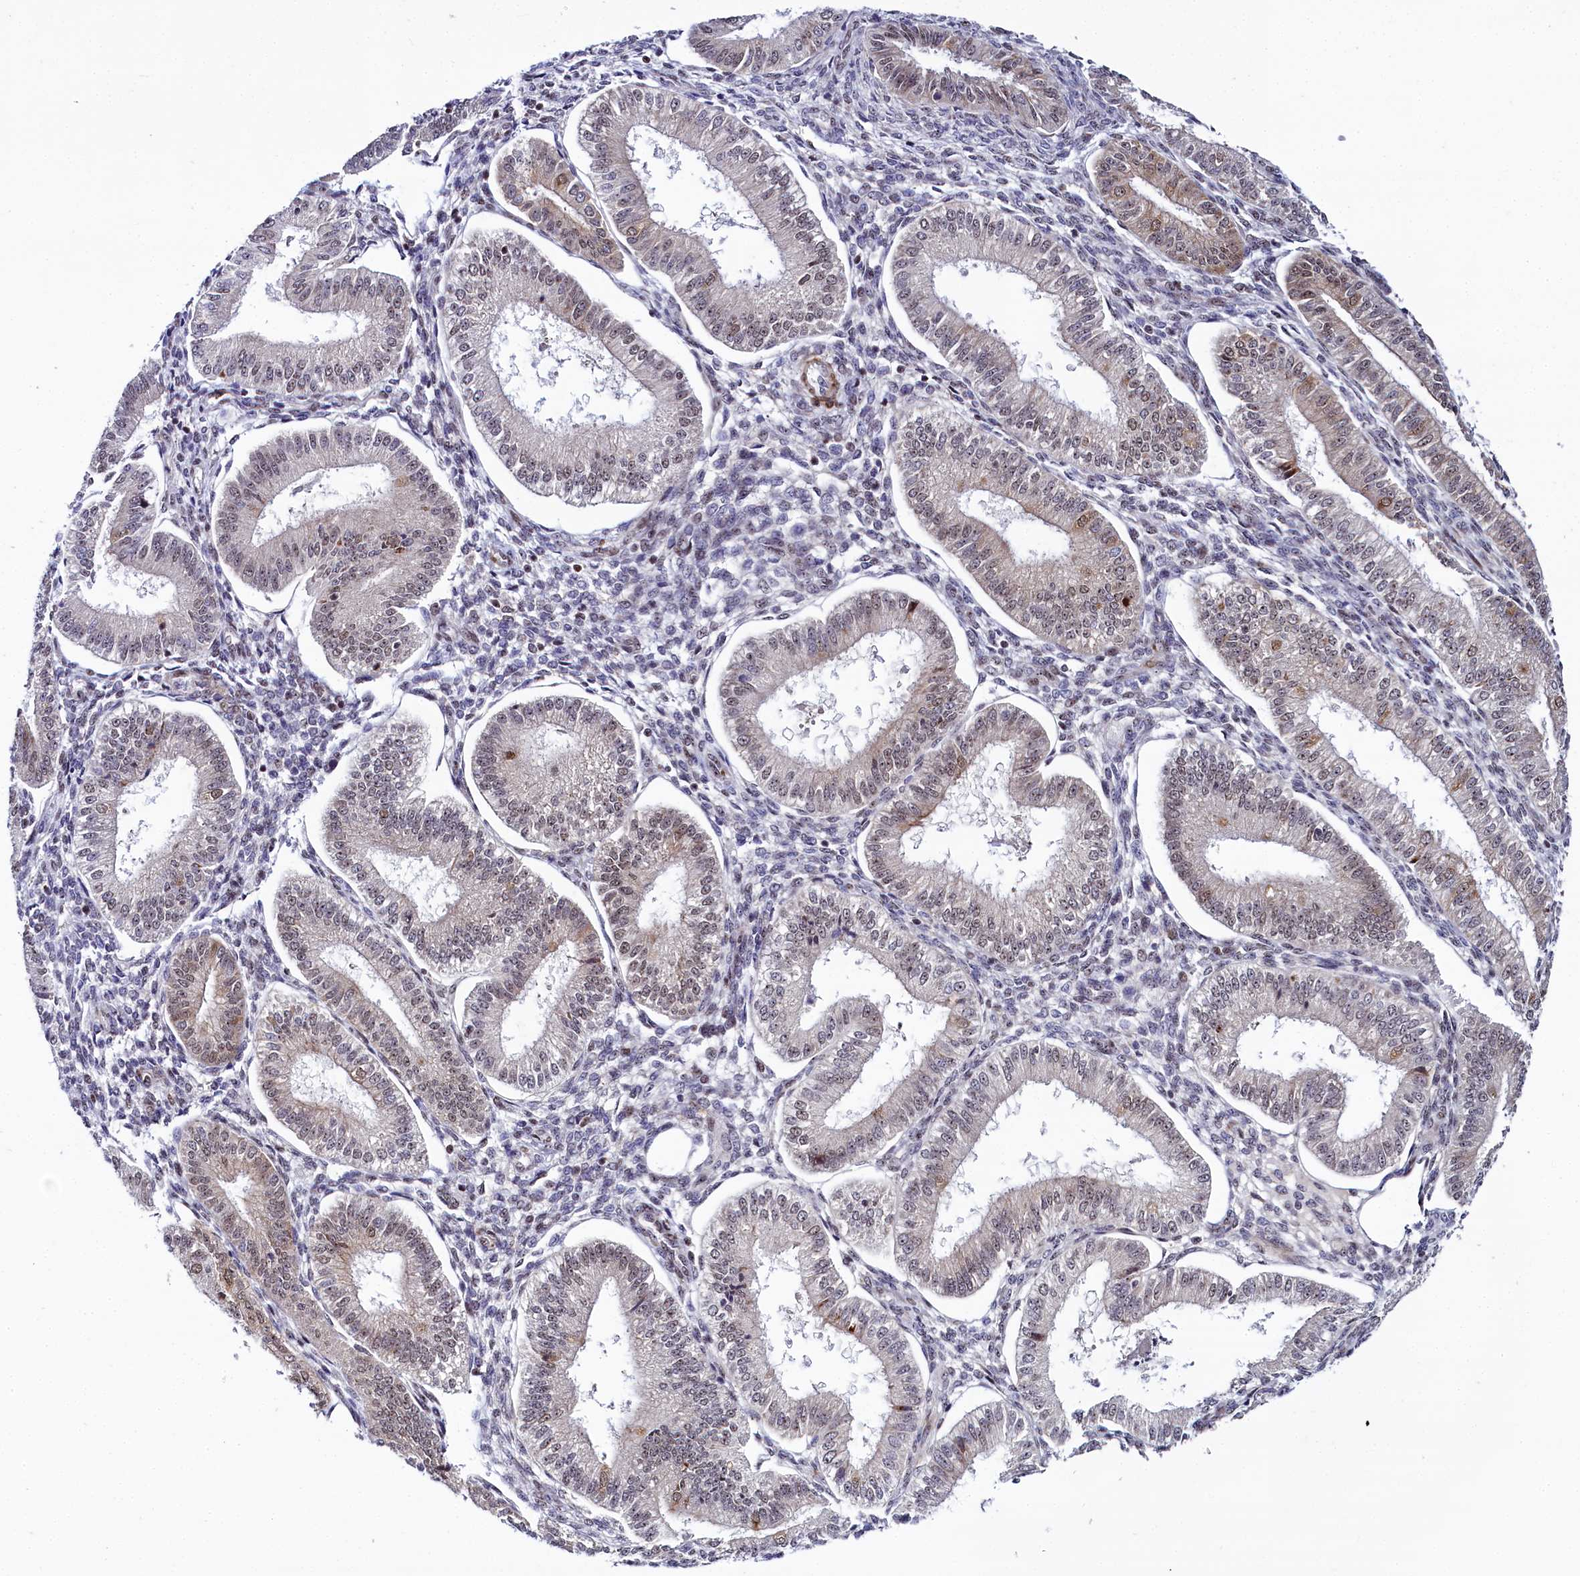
{"staining": {"intensity": "weak", "quantity": "25%-75%", "location": "nuclear"}, "tissue": "endometrium", "cell_type": "Cells in endometrial stroma", "image_type": "normal", "snomed": [{"axis": "morphology", "description": "Normal tissue, NOS"}, {"axis": "topography", "description": "Endometrium"}], "caption": "A photomicrograph showing weak nuclear positivity in approximately 25%-75% of cells in endometrial stroma in benign endometrium, as visualized by brown immunohistochemical staining.", "gene": "TCOF1", "patient": {"sex": "female", "age": 39}}